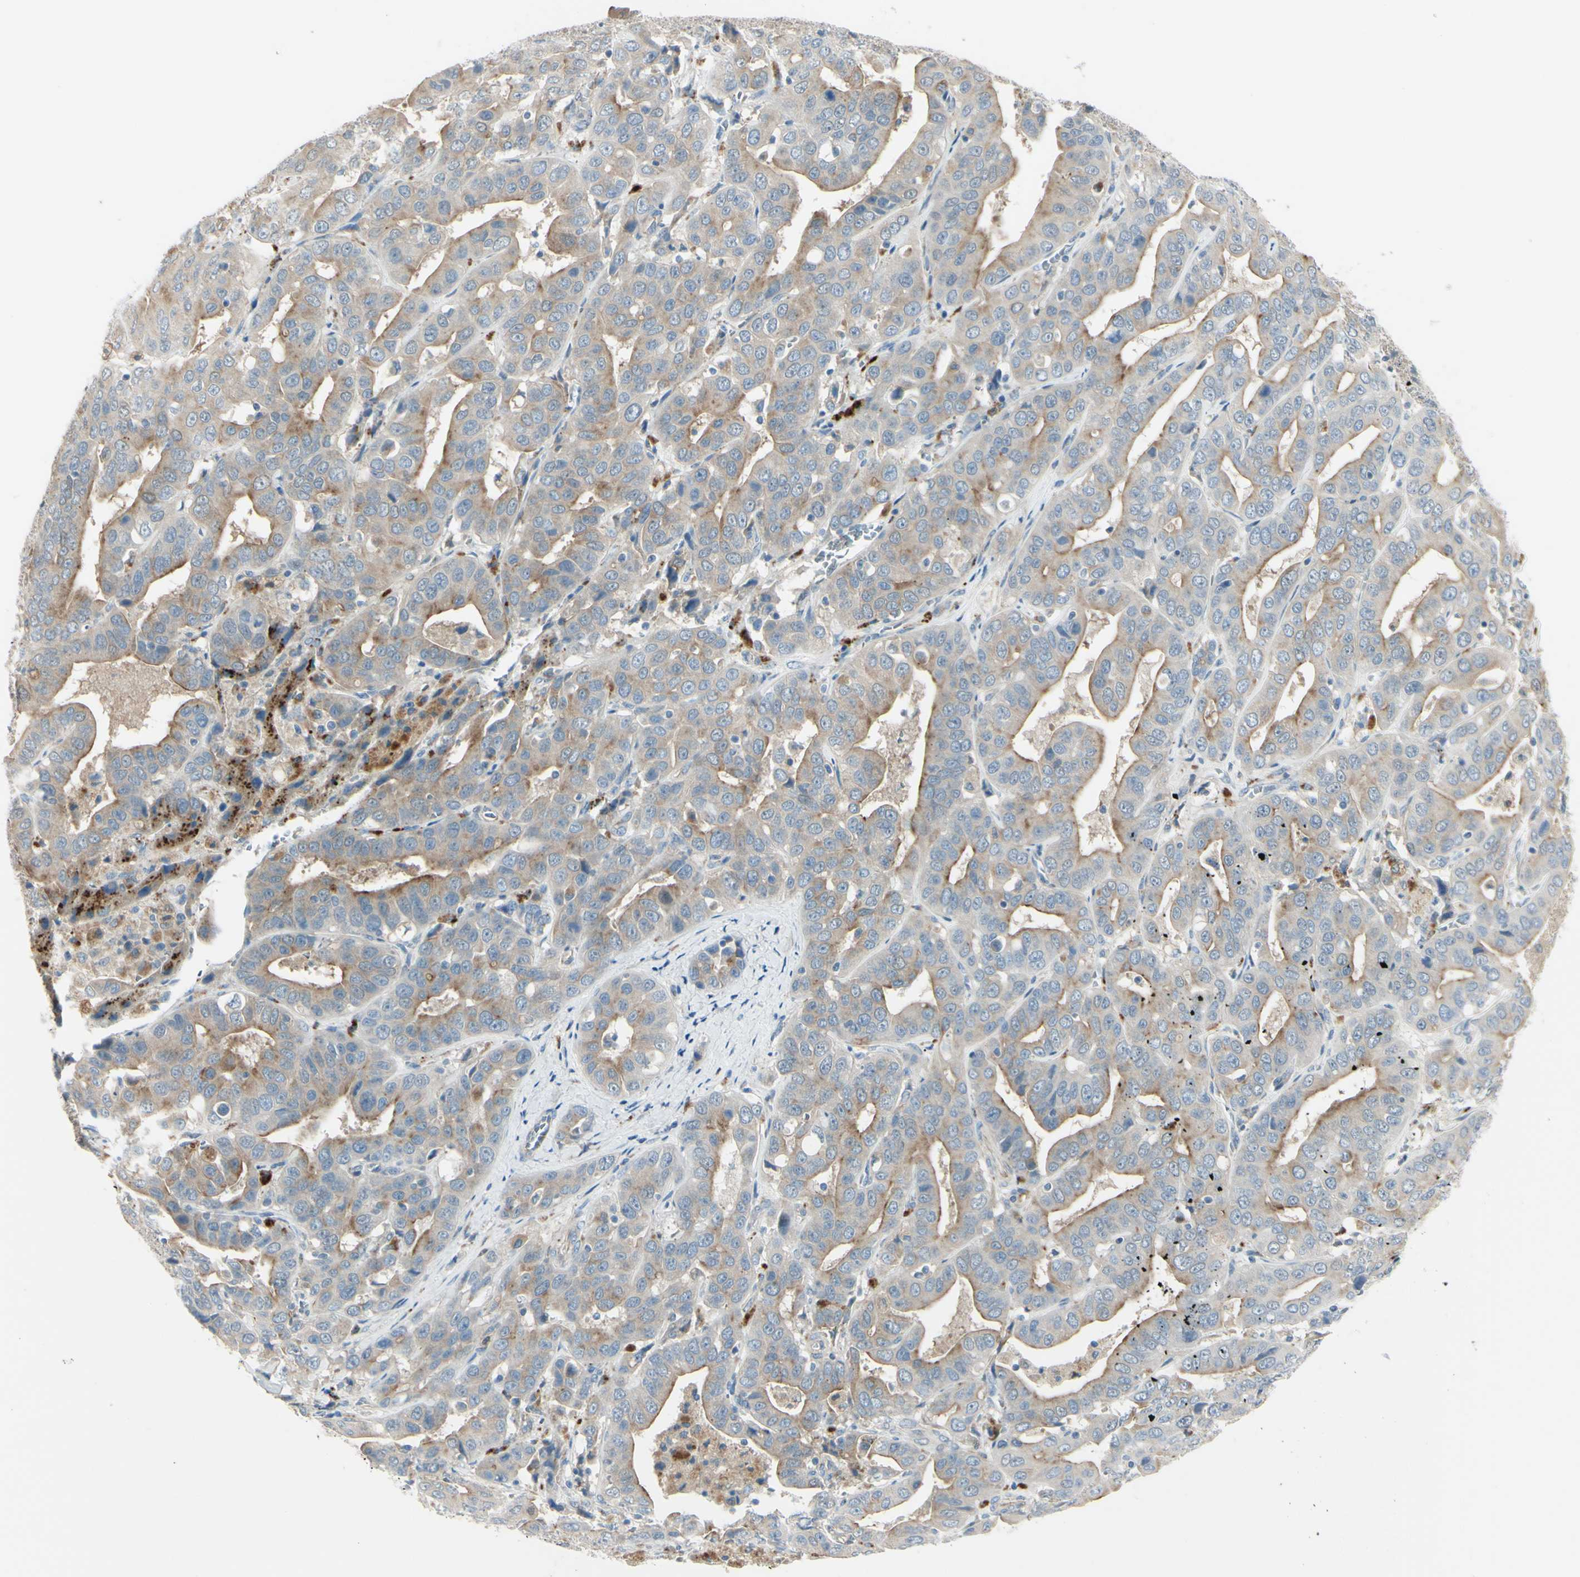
{"staining": {"intensity": "moderate", "quantity": ">75%", "location": "cytoplasmic/membranous"}, "tissue": "liver cancer", "cell_type": "Tumor cells", "image_type": "cancer", "snomed": [{"axis": "morphology", "description": "Cholangiocarcinoma"}, {"axis": "topography", "description": "Liver"}], "caption": "Immunohistochemistry histopathology image of neoplastic tissue: liver cholangiocarcinoma stained using immunohistochemistry shows medium levels of moderate protein expression localized specifically in the cytoplasmic/membranous of tumor cells, appearing as a cytoplasmic/membranous brown color.", "gene": "LMTK2", "patient": {"sex": "female", "age": 52}}